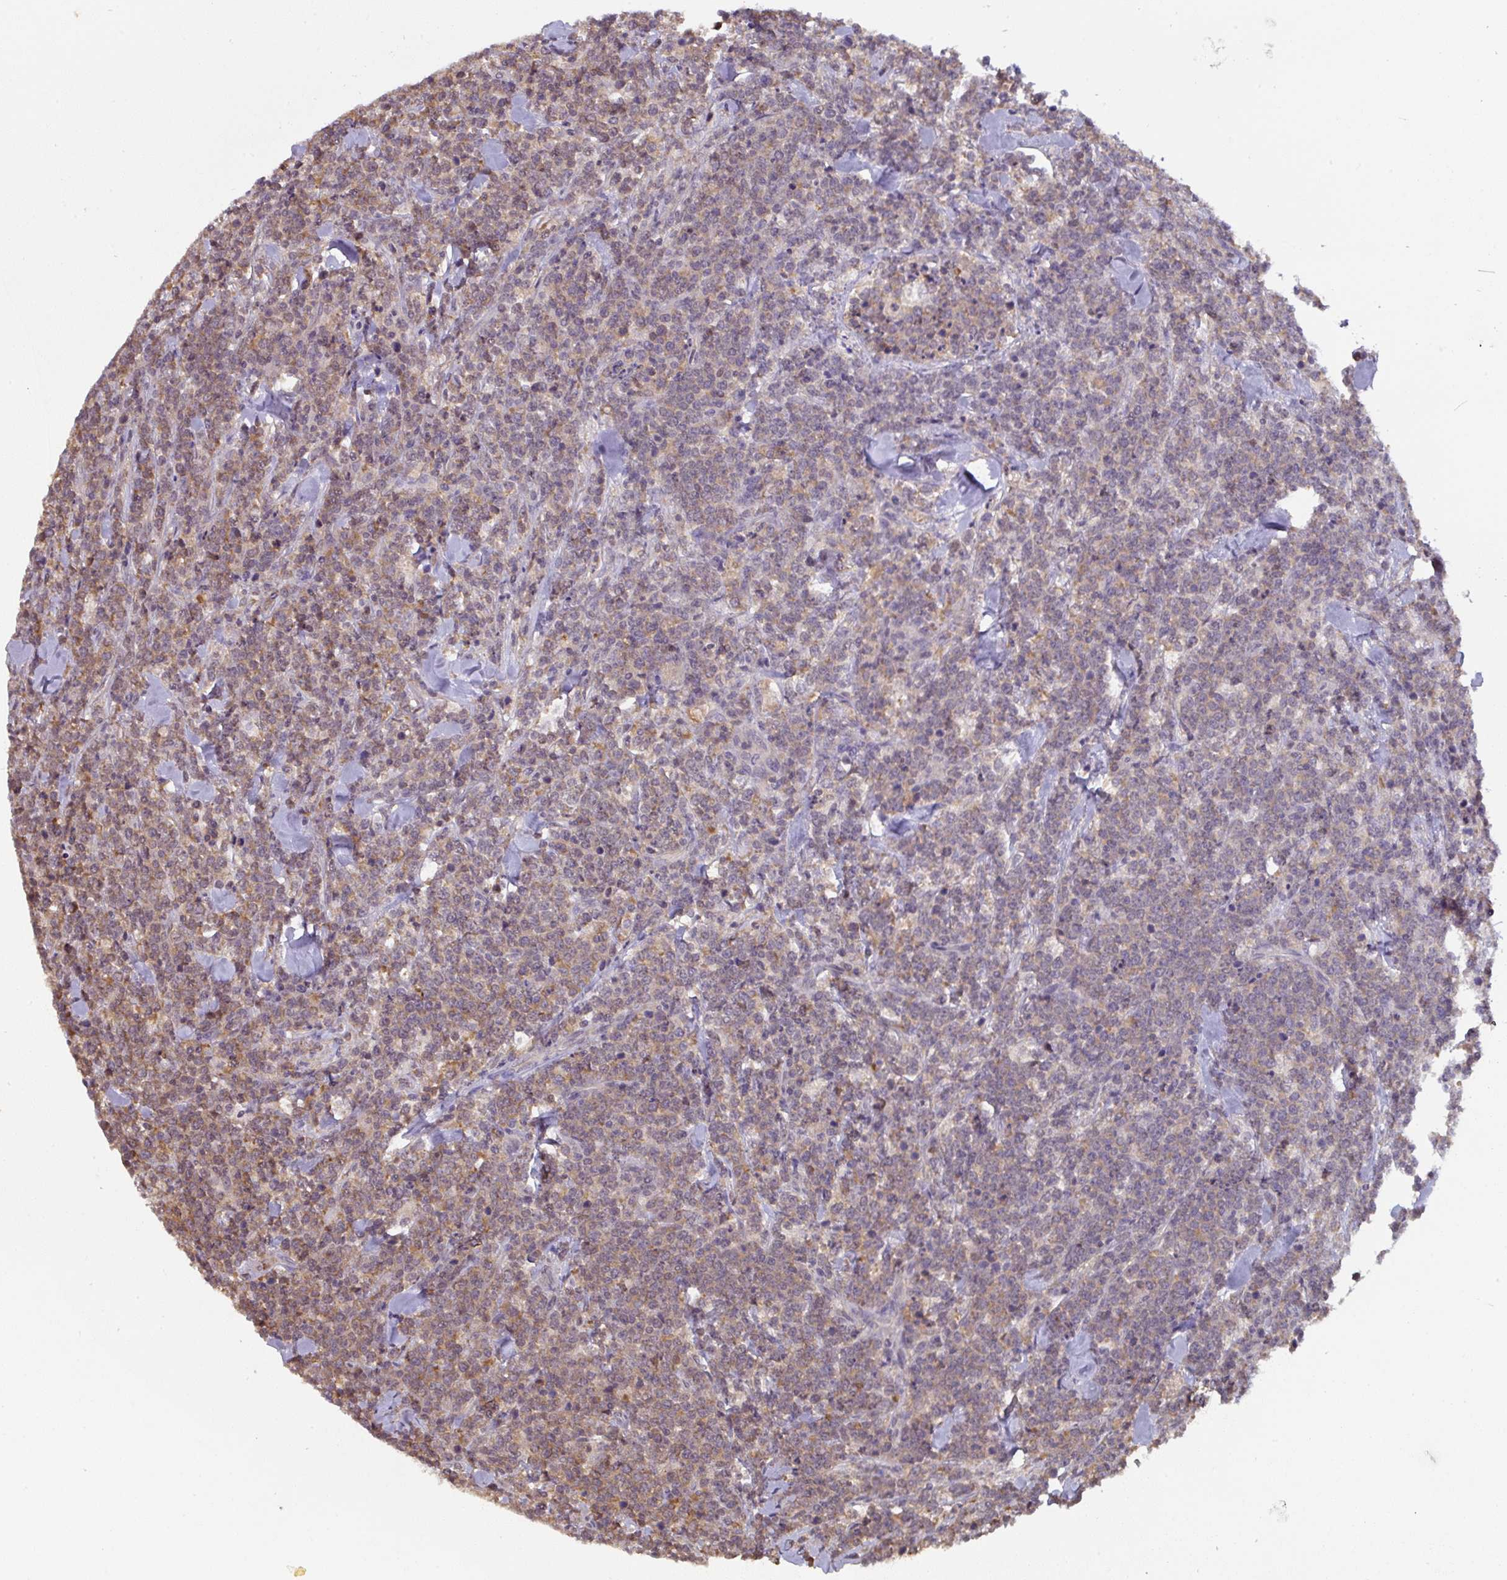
{"staining": {"intensity": "moderate", "quantity": "25%-75%", "location": "cytoplasmic/membranous"}, "tissue": "lymphoma", "cell_type": "Tumor cells", "image_type": "cancer", "snomed": [{"axis": "morphology", "description": "Malignant lymphoma, non-Hodgkin's type, High grade"}, {"axis": "topography", "description": "Small intestine"}, {"axis": "topography", "description": "Colon"}], "caption": "DAB (3,3'-diaminobenzidine) immunohistochemical staining of human lymphoma demonstrates moderate cytoplasmic/membranous protein positivity in about 25%-75% of tumor cells. The staining is performed using DAB (3,3'-diaminobenzidine) brown chromogen to label protein expression. The nuclei are counter-stained blue using hematoxylin.", "gene": "ST13", "patient": {"sex": "male", "age": 8}}